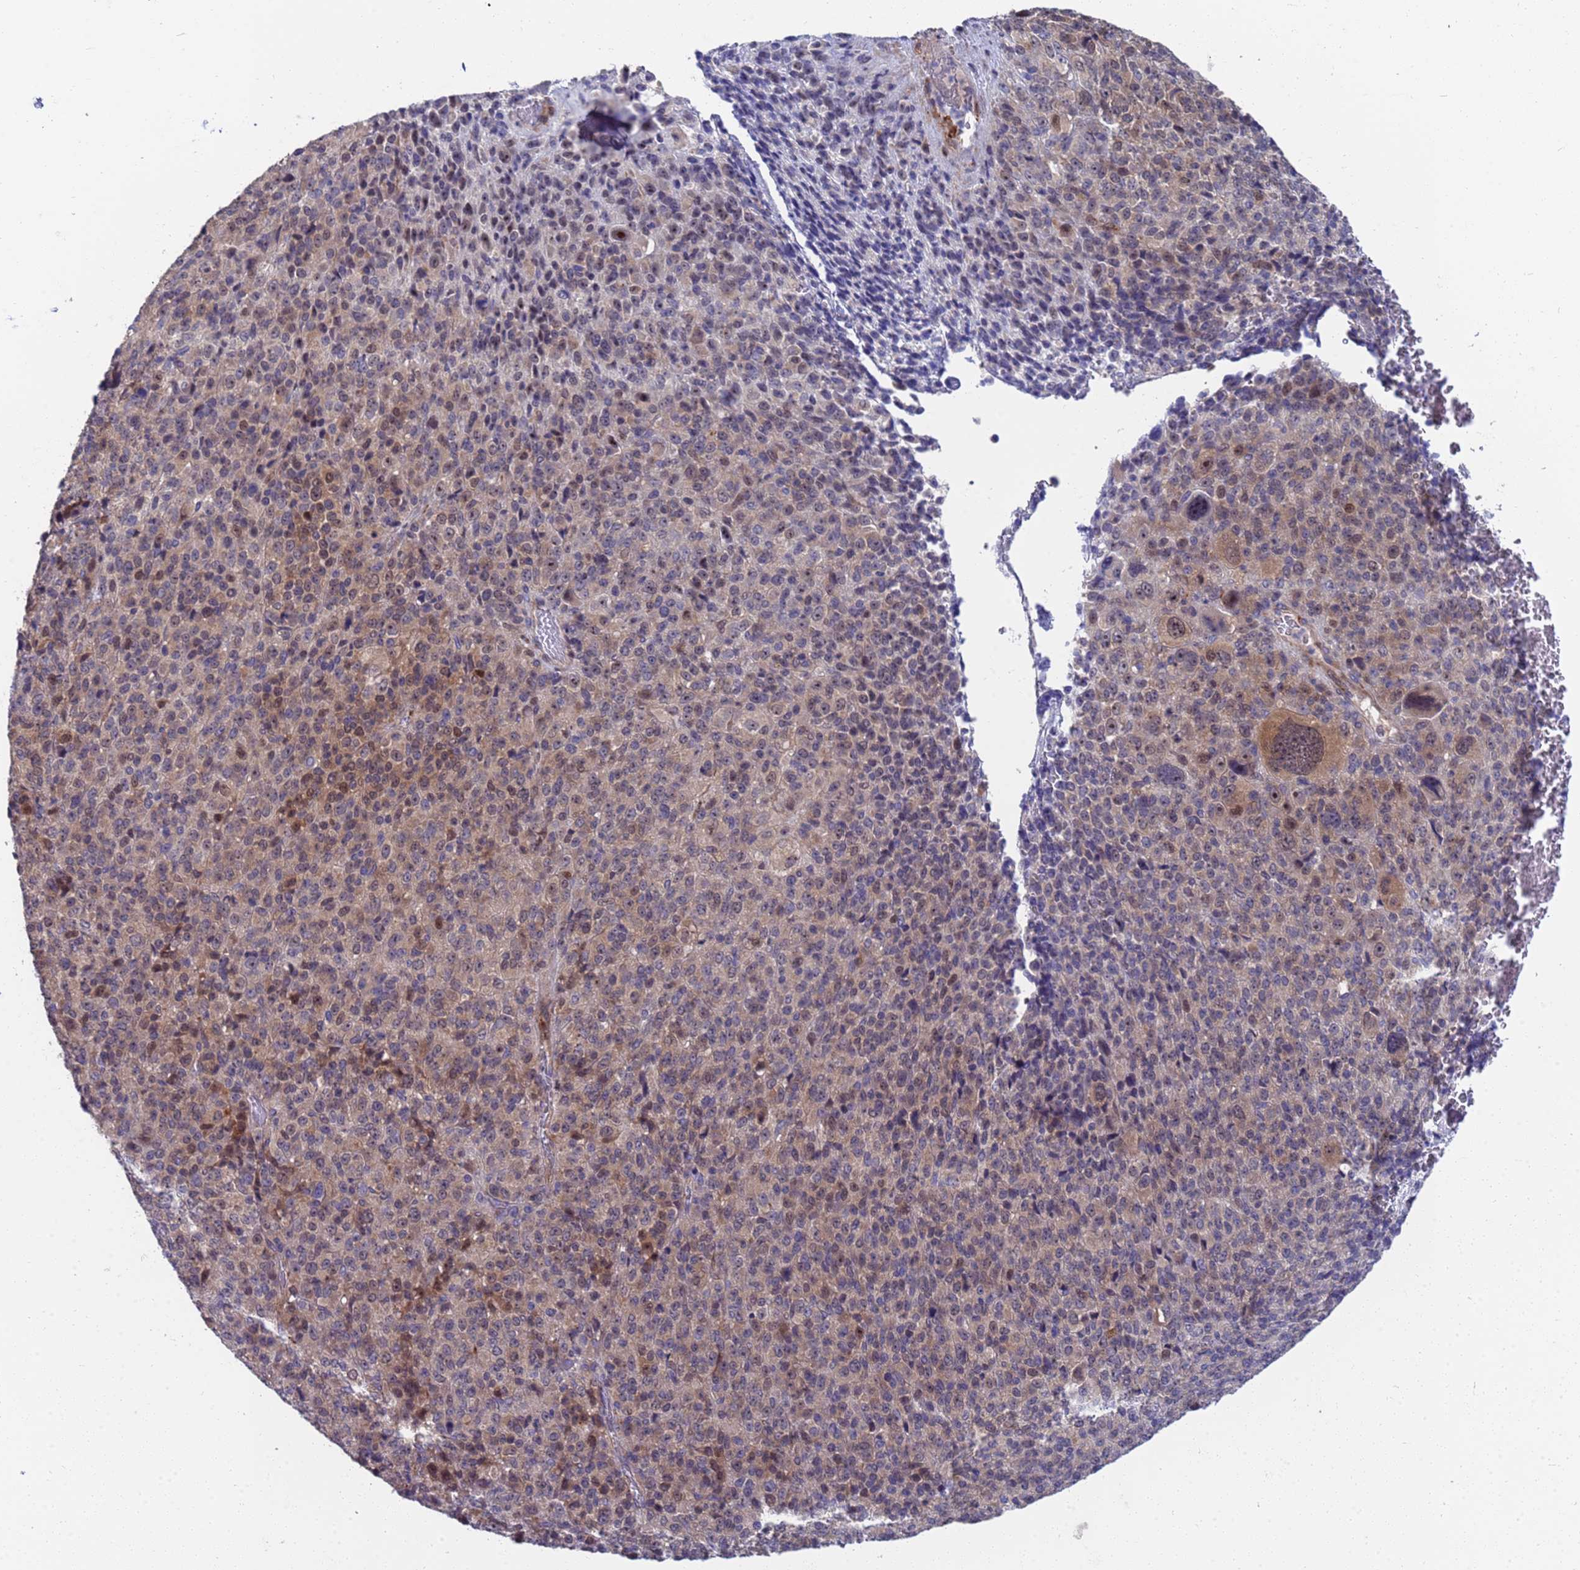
{"staining": {"intensity": "weak", "quantity": "<25%", "location": "nuclear"}, "tissue": "melanoma", "cell_type": "Tumor cells", "image_type": "cancer", "snomed": [{"axis": "morphology", "description": "Malignant melanoma, Metastatic site"}, {"axis": "topography", "description": "Brain"}], "caption": "This is an immunohistochemistry (IHC) micrograph of malignant melanoma (metastatic site). There is no positivity in tumor cells.", "gene": "ENOSF1", "patient": {"sex": "female", "age": 56}}